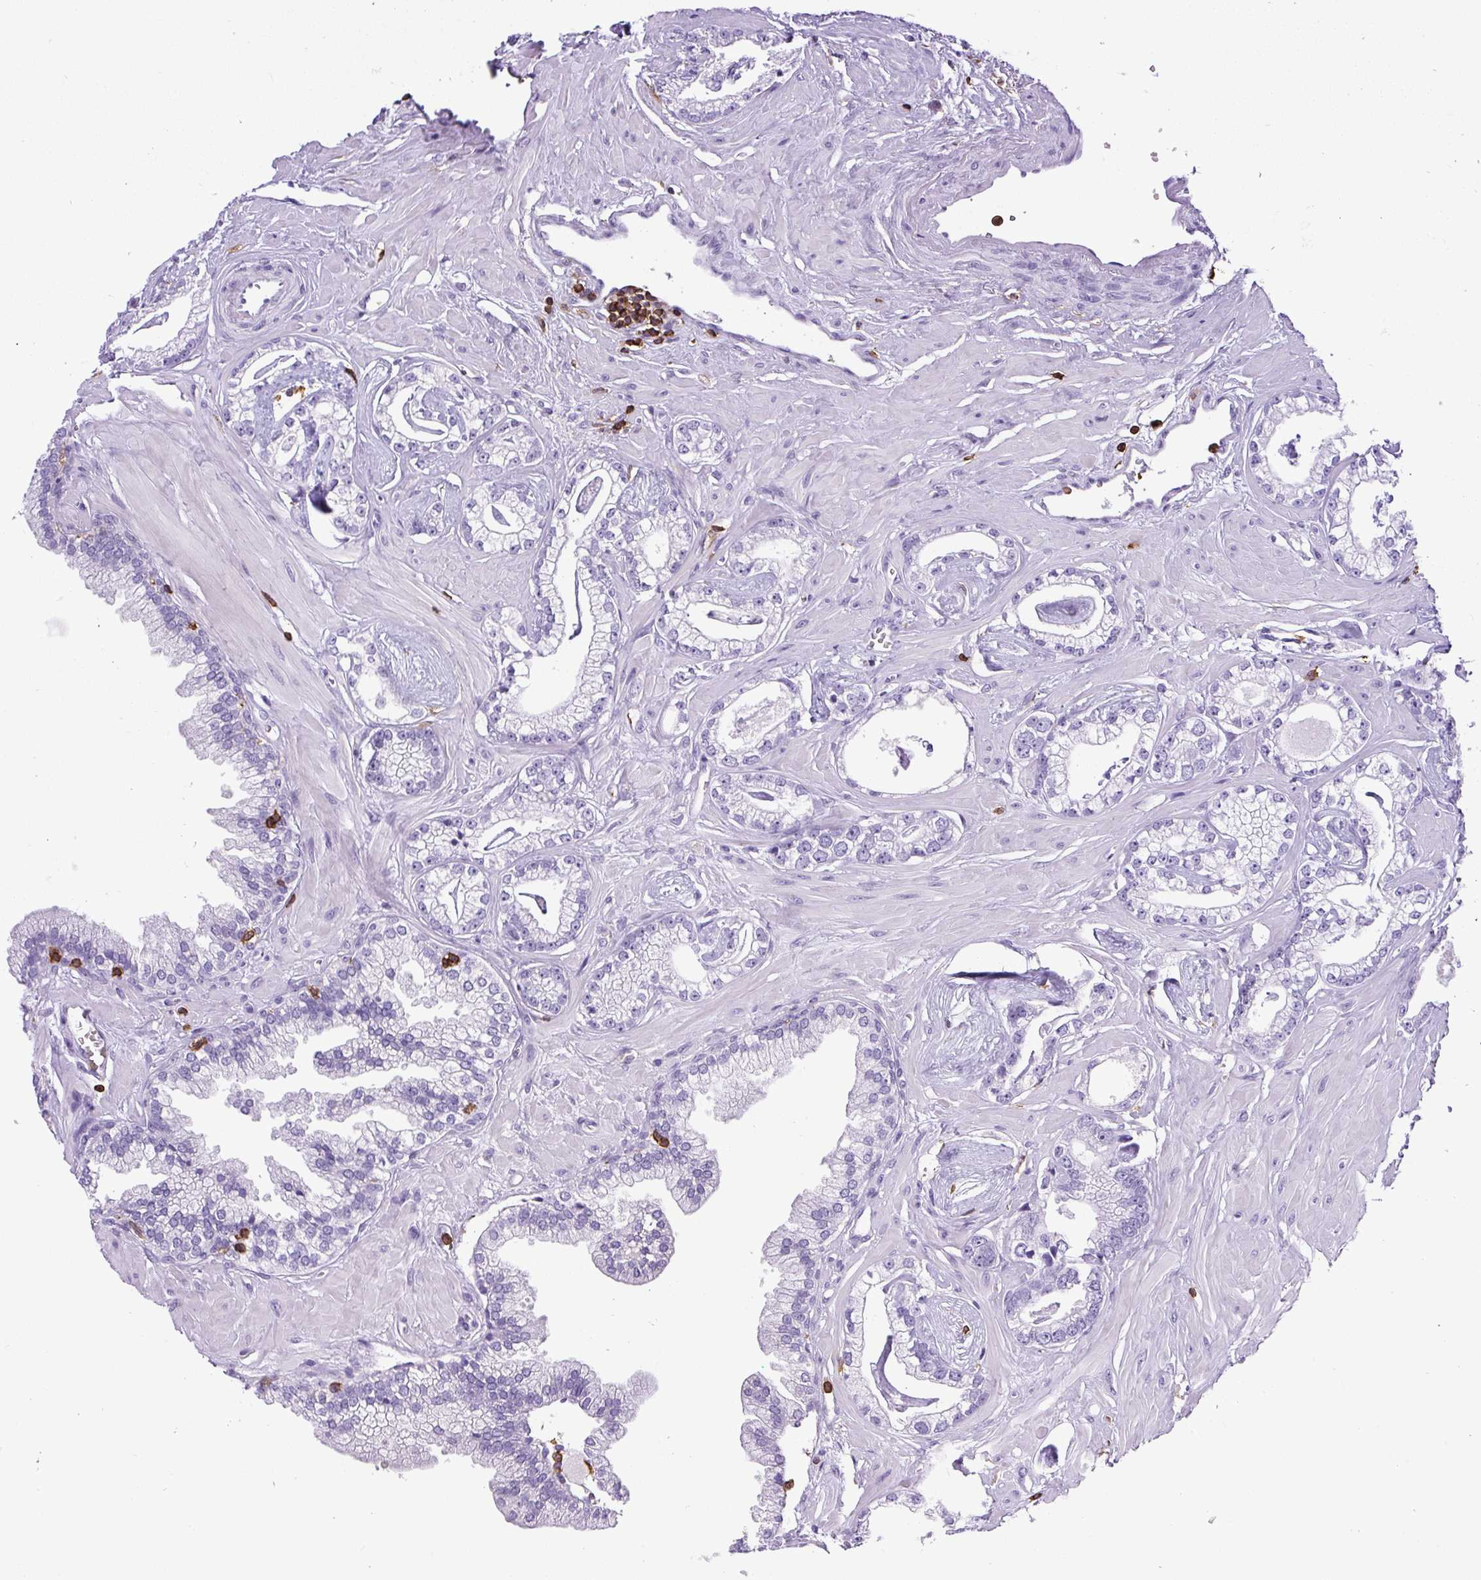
{"staining": {"intensity": "negative", "quantity": "none", "location": "none"}, "tissue": "prostate cancer", "cell_type": "Tumor cells", "image_type": "cancer", "snomed": [{"axis": "morphology", "description": "Adenocarcinoma, Low grade"}, {"axis": "topography", "description": "Prostate"}], "caption": "Histopathology image shows no significant protein expression in tumor cells of prostate cancer. Brightfield microscopy of immunohistochemistry stained with DAB (brown) and hematoxylin (blue), captured at high magnification.", "gene": "FAM228B", "patient": {"sex": "male", "age": 60}}